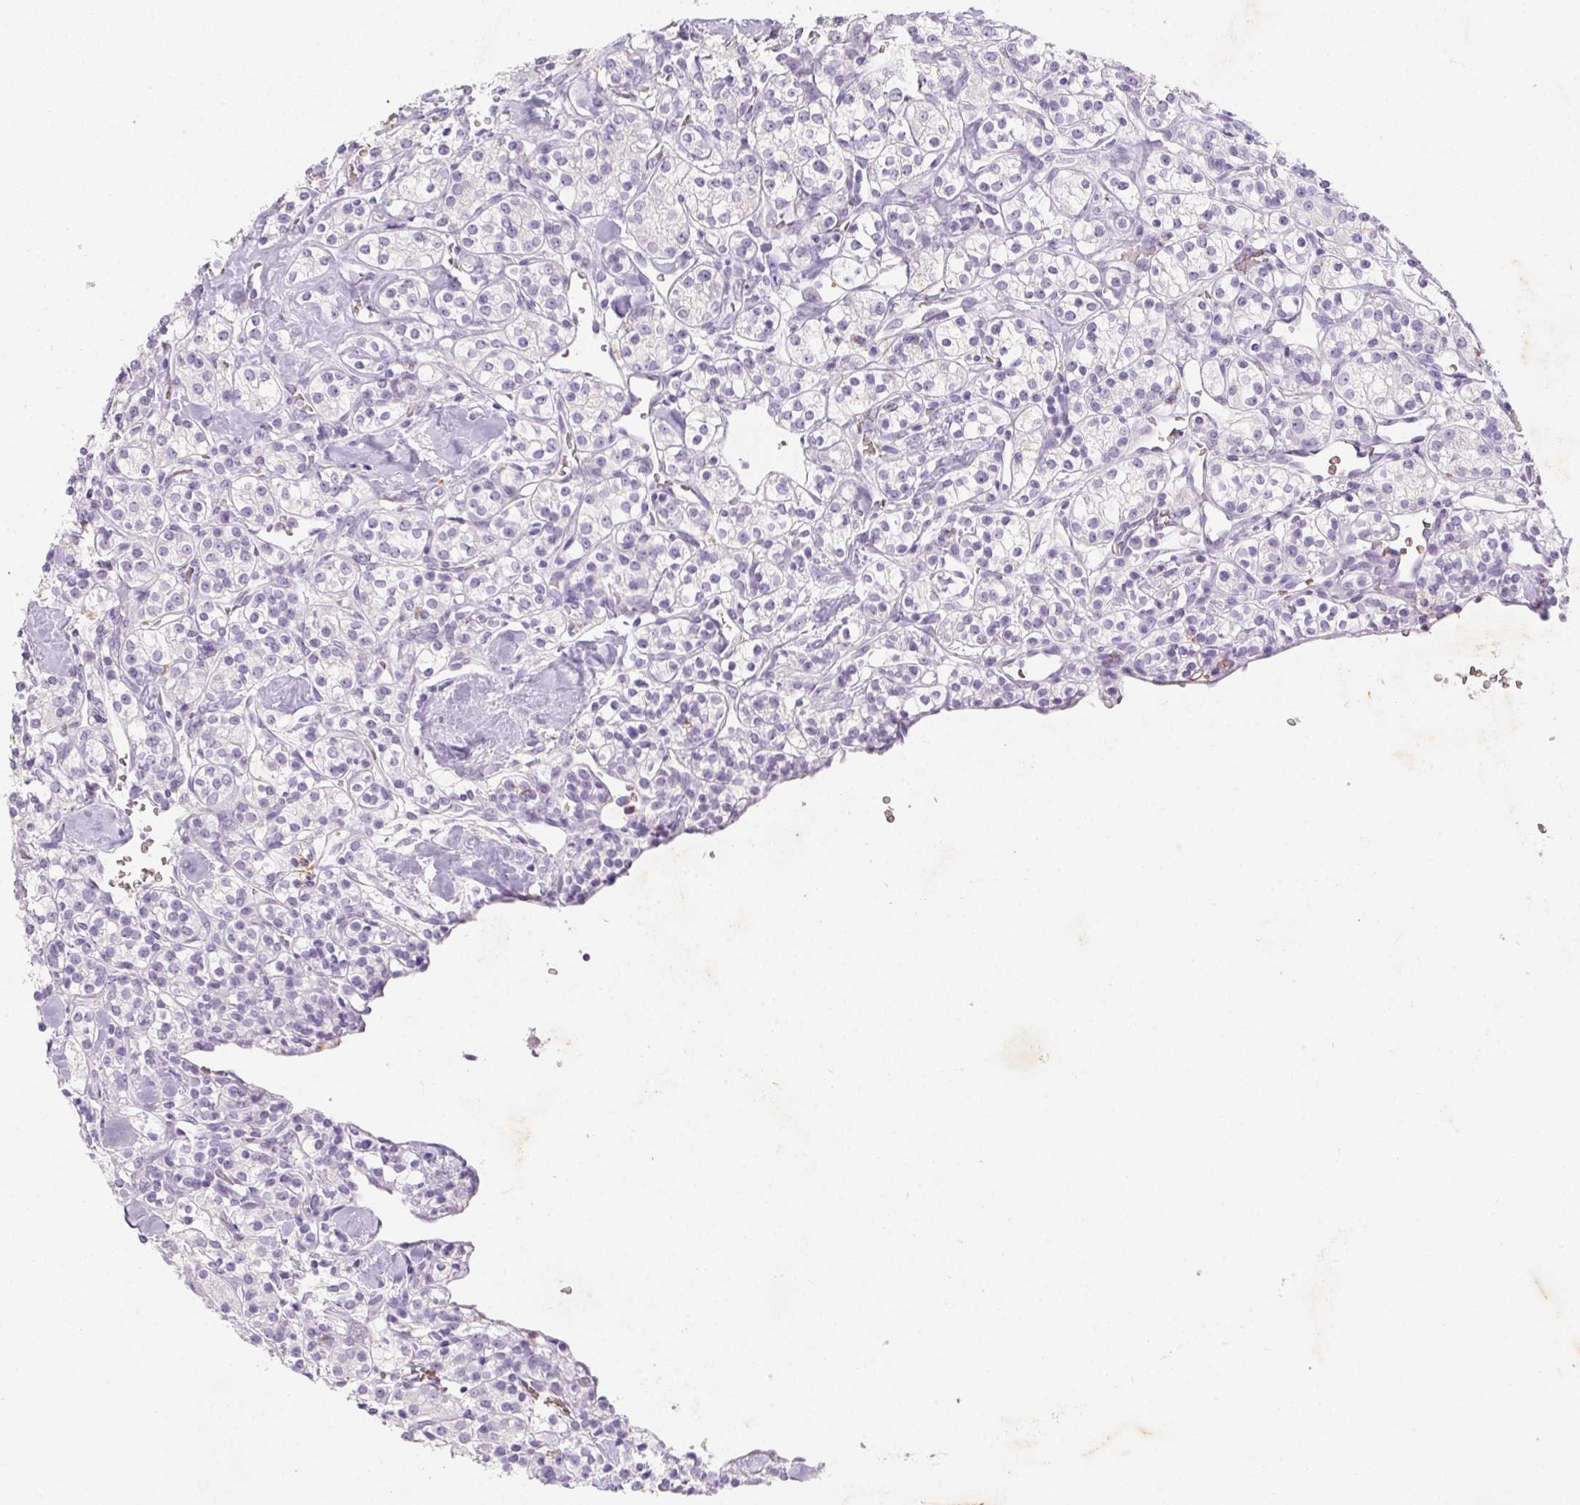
{"staining": {"intensity": "negative", "quantity": "none", "location": "none"}, "tissue": "renal cancer", "cell_type": "Tumor cells", "image_type": "cancer", "snomed": [{"axis": "morphology", "description": "Adenocarcinoma, NOS"}, {"axis": "topography", "description": "Kidney"}], "caption": "DAB (3,3'-diaminobenzidine) immunohistochemical staining of human renal cancer exhibits no significant positivity in tumor cells.", "gene": "DCD", "patient": {"sex": "male", "age": 77}}